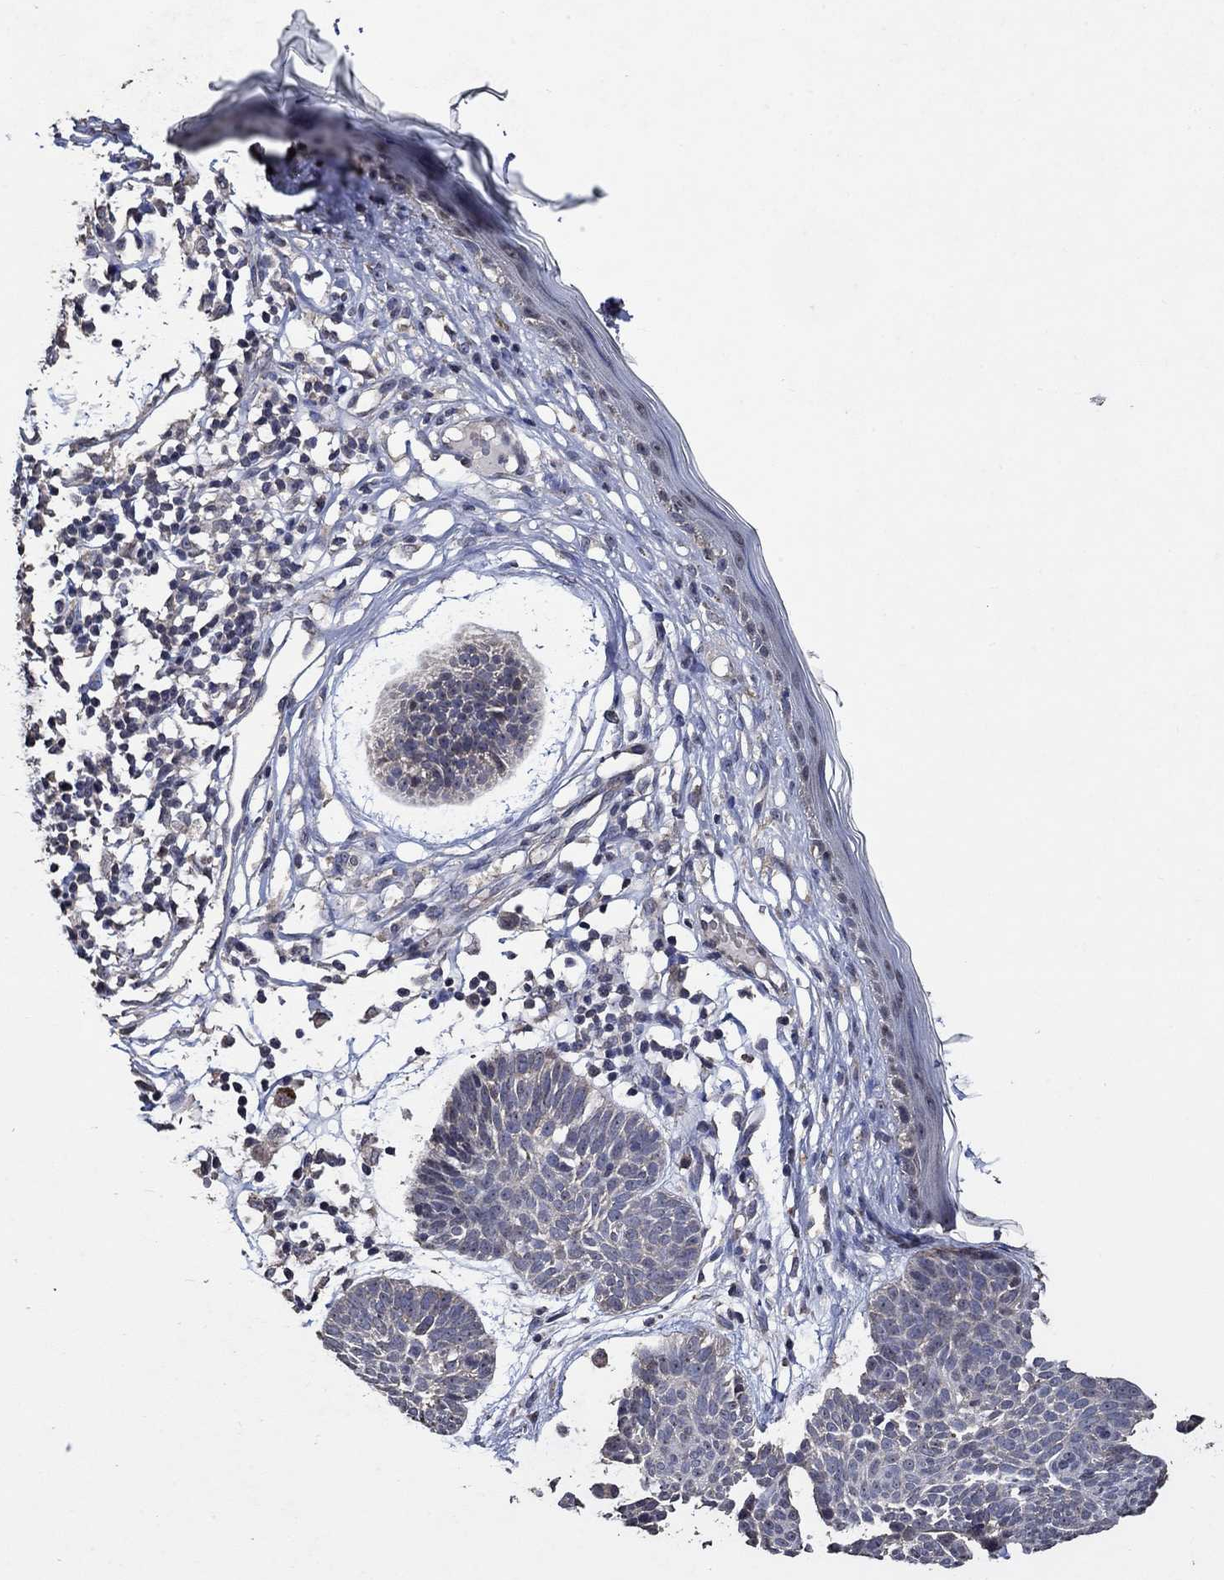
{"staining": {"intensity": "negative", "quantity": "none", "location": "none"}, "tissue": "skin cancer", "cell_type": "Tumor cells", "image_type": "cancer", "snomed": [{"axis": "morphology", "description": "Basal cell carcinoma"}, {"axis": "topography", "description": "Skin"}], "caption": "Immunohistochemistry (IHC) micrograph of human skin cancer (basal cell carcinoma) stained for a protein (brown), which displays no expression in tumor cells. (DAB (3,3'-diaminobenzidine) immunohistochemistry (IHC) with hematoxylin counter stain).", "gene": "HAP1", "patient": {"sex": "male", "age": 85}}